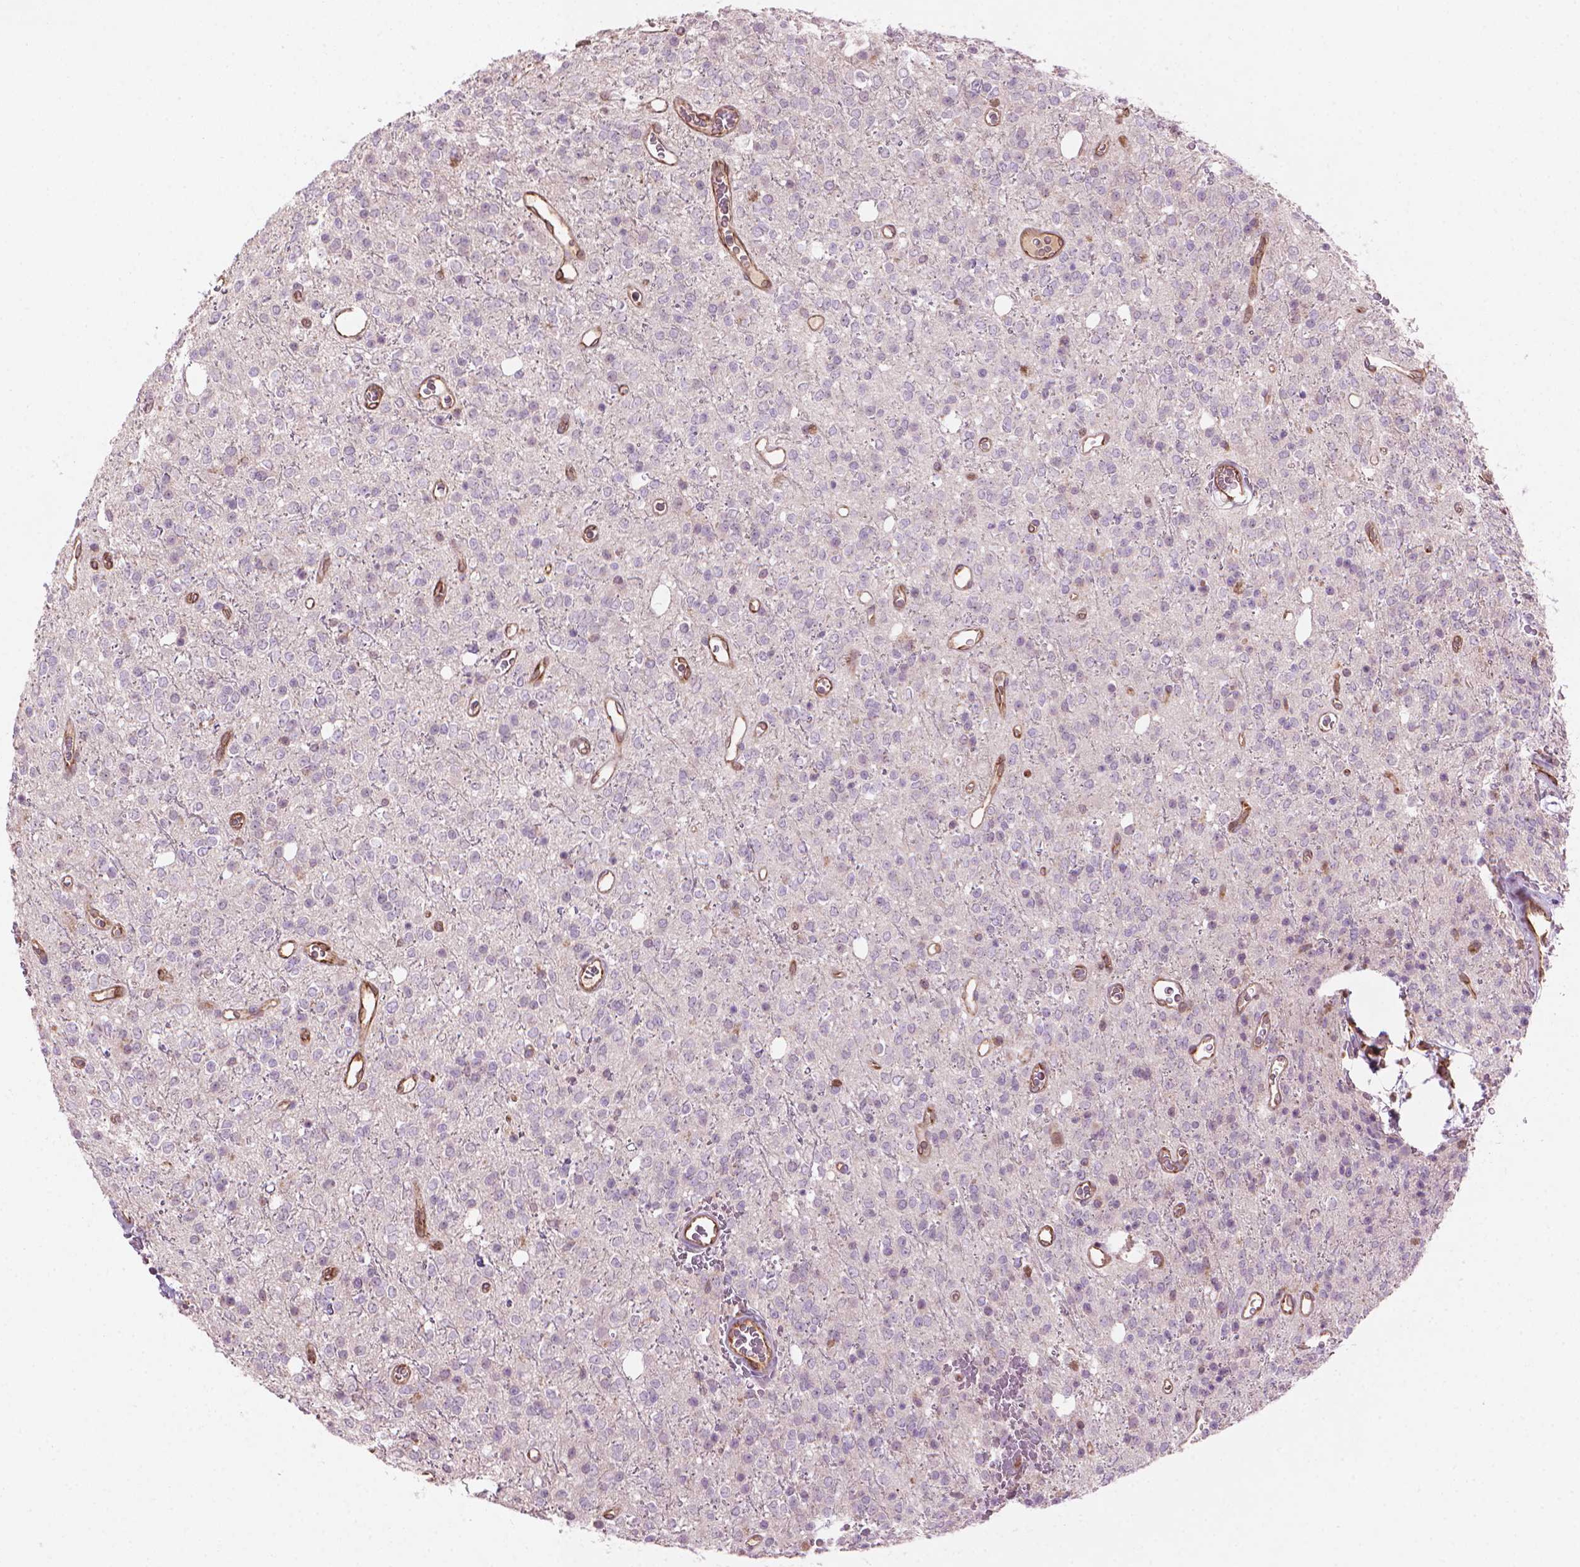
{"staining": {"intensity": "negative", "quantity": "none", "location": "none"}, "tissue": "glioma", "cell_type": "Tumor cells", "image_type": "cancer", "snomed": [{"axis": "morphology", "description": "Glioma, malignant, Low grade"}, {"axis": "topography", "description": "Brain"}], "caption": "Malignant glioma (low-grade) stained for a protein using immunohistochemistry demonstrates no expression tumor cells.", "gene": "SMC2", "patient": {"sex": "female", "age": 45}}